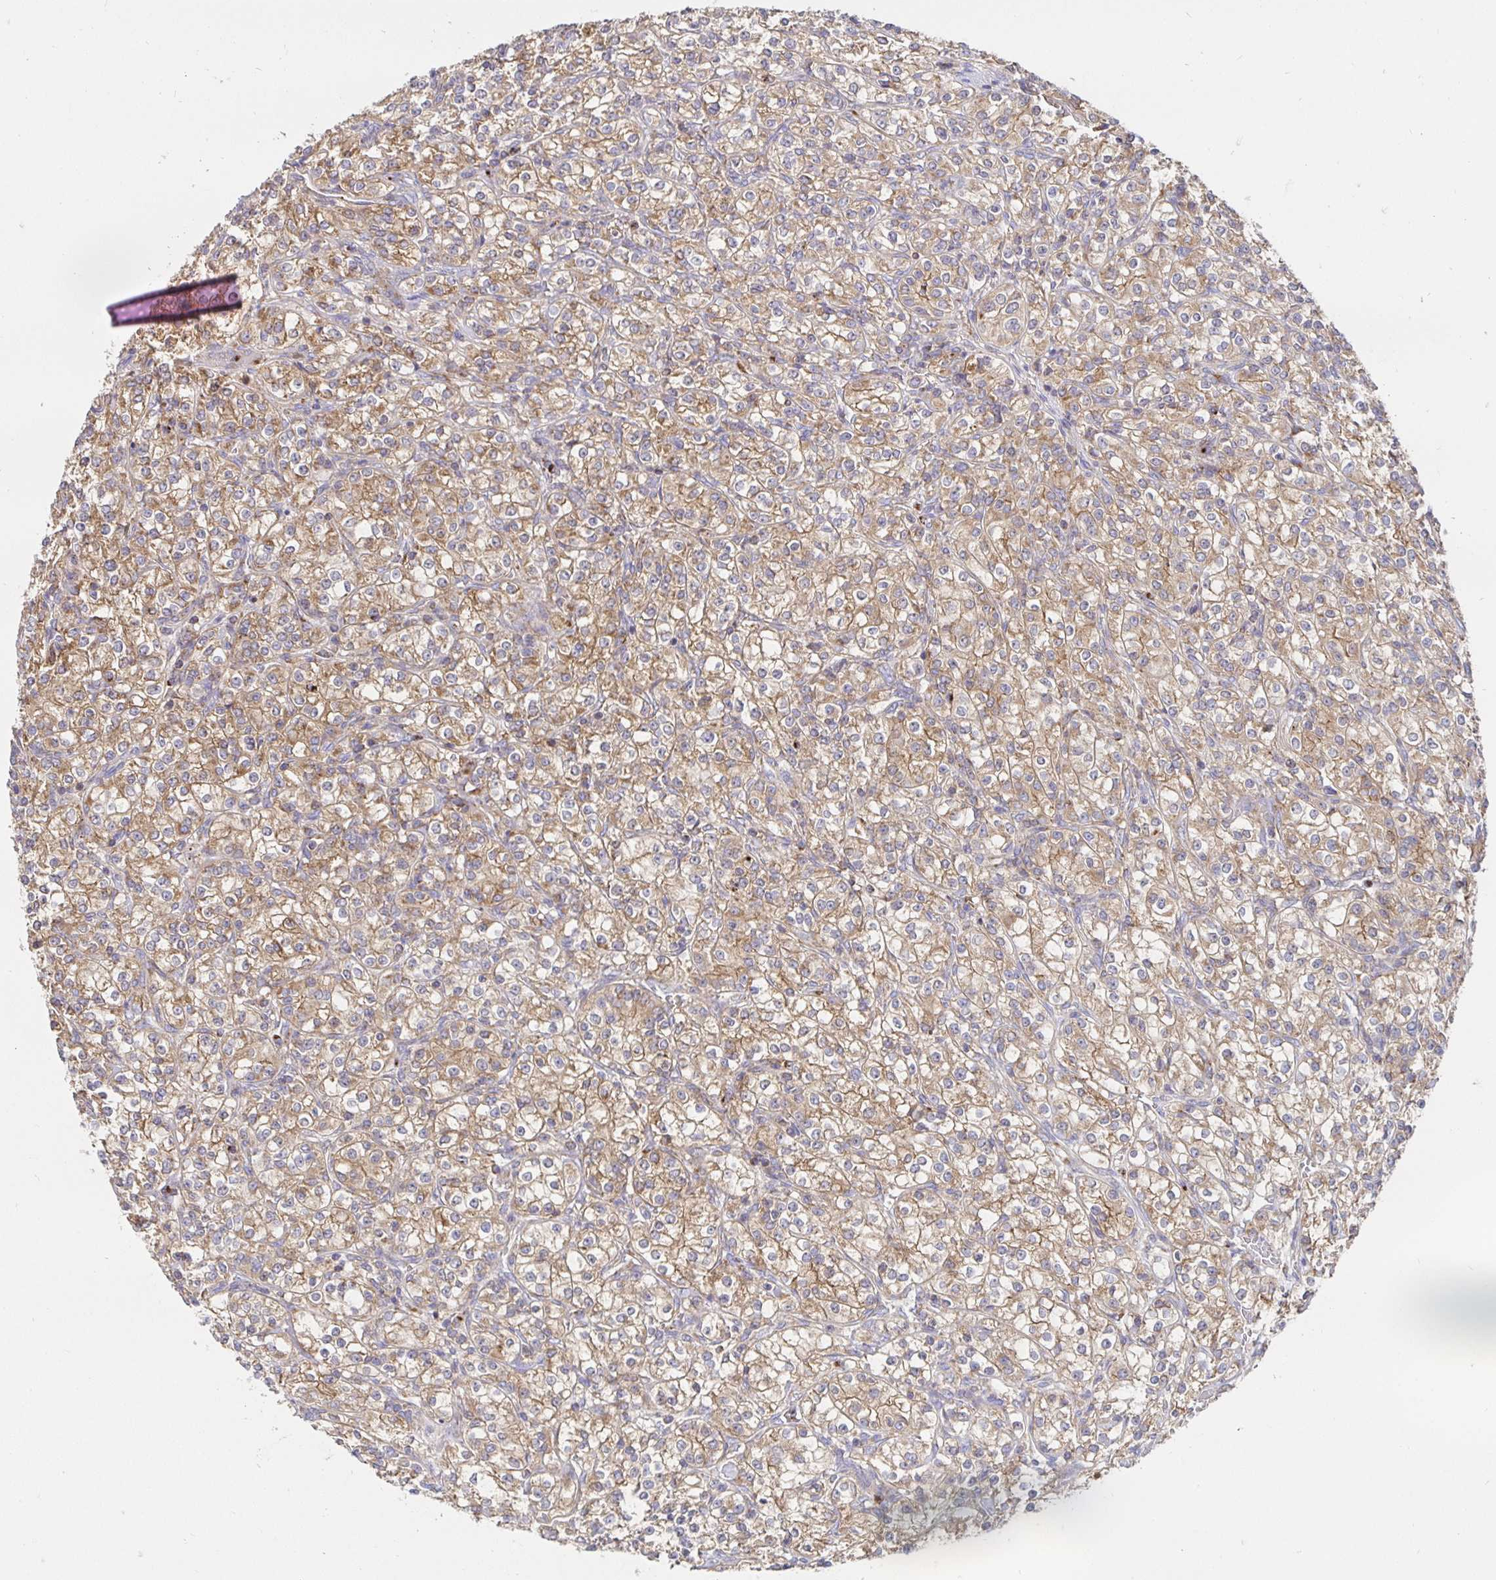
{"staining": {"intensity": "moderate", "quantity": ">75%", "location": "cytoplasmic/membranous"}, "tissue": "renal cancer", "cell_type": "Tumor cells", "image_type": "cancer", "snomed": [{"axis": "morphology", "description": "Adenocarcinoma, NOS"}, {"axis": "topography", "description": "Kidney"}], "caption": "The photomicrograph reveals staining of adenocarcinoma (renal), revealing moderate cytoplasmic/membranous protein staining (brown color) within tumor cells.", "gene": "PRDX3", "patient": {"sex": "male", "age": 77}}